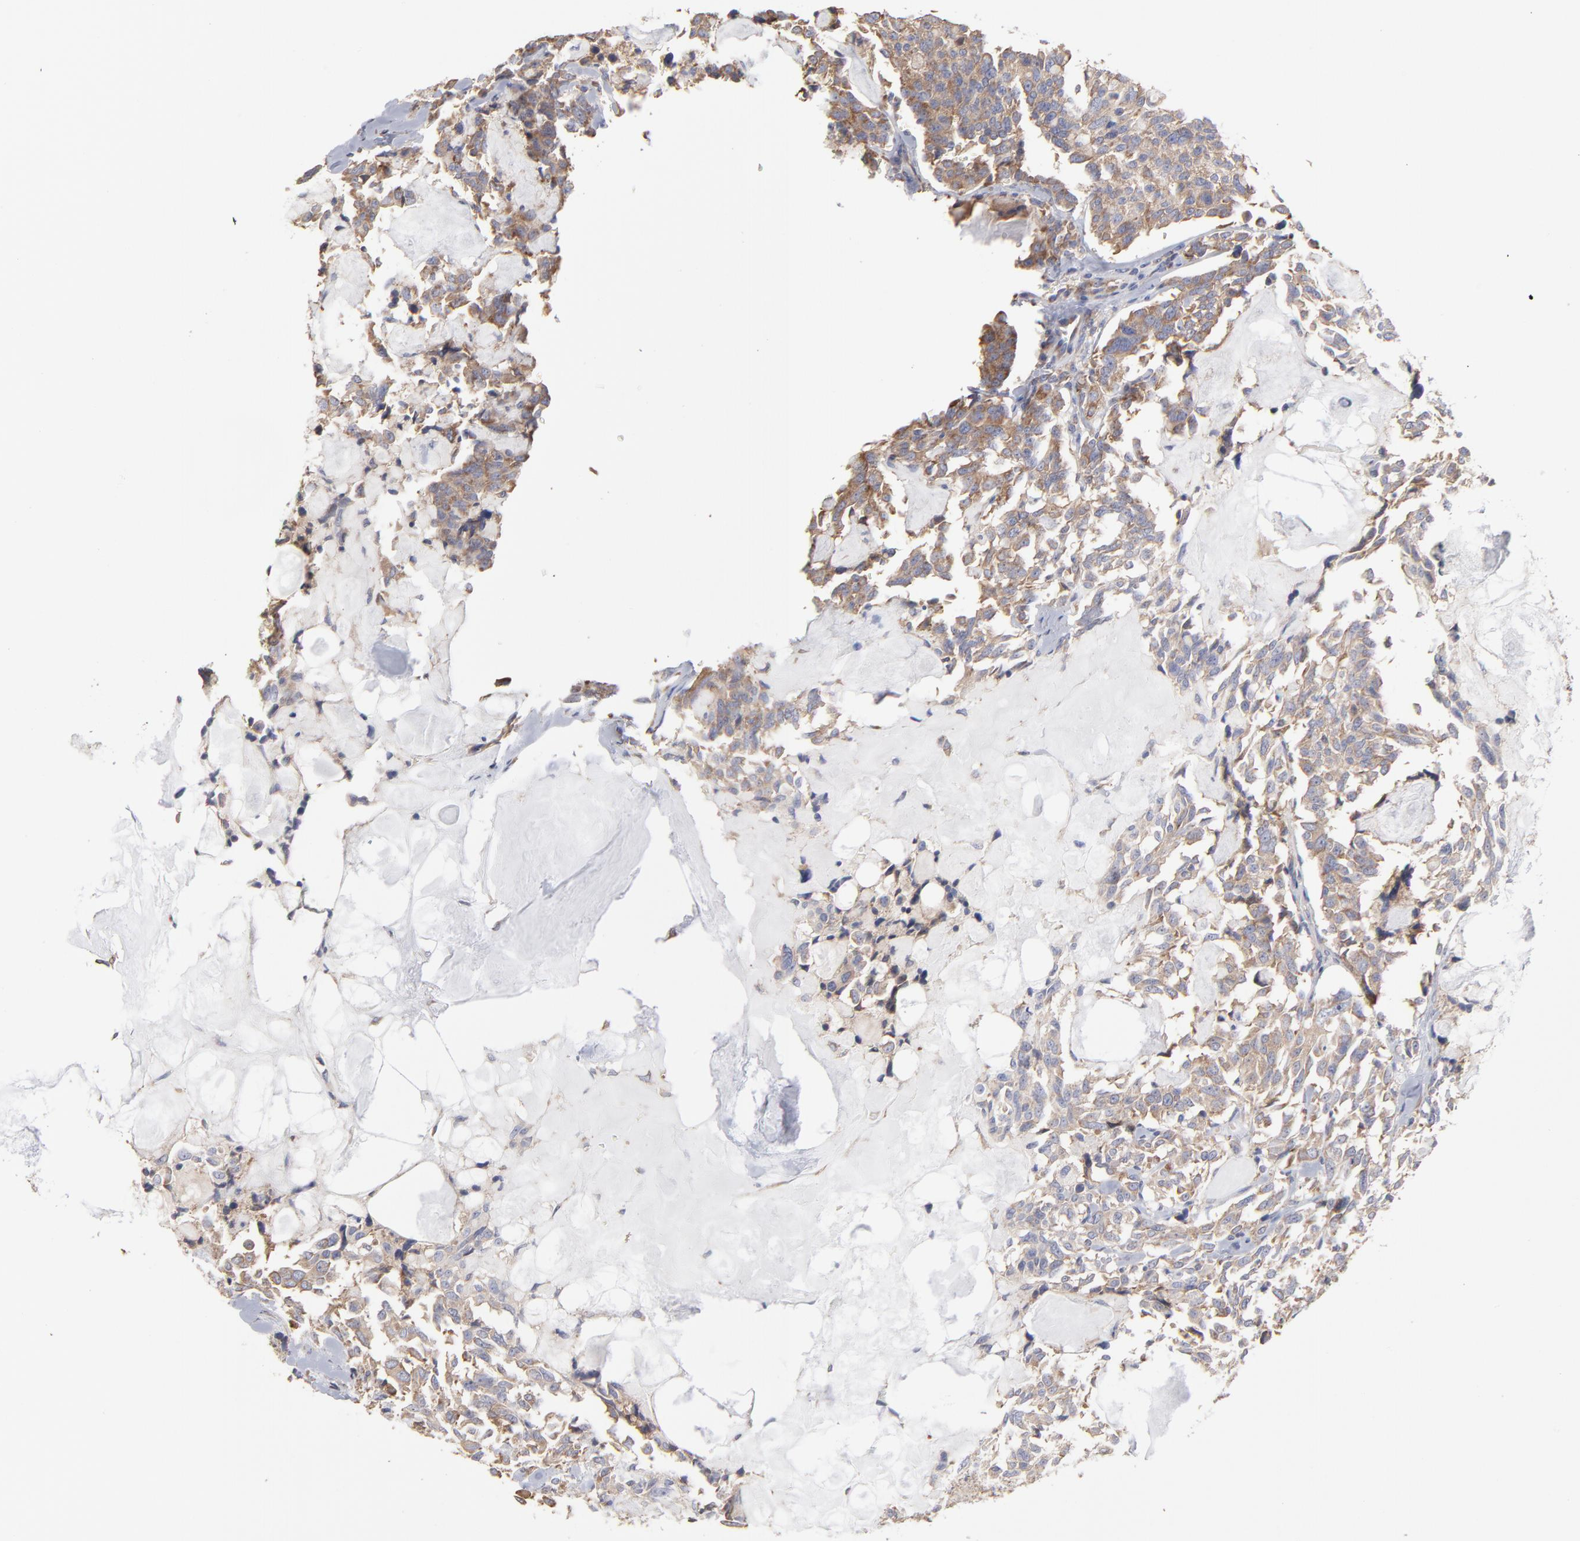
{"staining": {"intensity": "weak", "quantity": ">75%", "location": "cytoplasmic/membranous"}, "tissue": "thyroid cancer", "cell_type": "Tumor cells", "image_type": "cancer", "snomed": [{"axis": "morphology", "description": "Carcinoma, NOS"}, {"axis": "morphology", "description": "Carcinoid, malignant, NOS"}, {"axis": "topography", "description": "Thyroid gland"}], "caption": "A high-resolution image shows immunohistochemistry (IHC) staining of thyroid malignant carcinoid, which demonstrates weak cytoplasmic/membranous expression in about >75% of tumor cells.", "gene": "RPL3", "patient": {"sex": "male", "age": 33}}